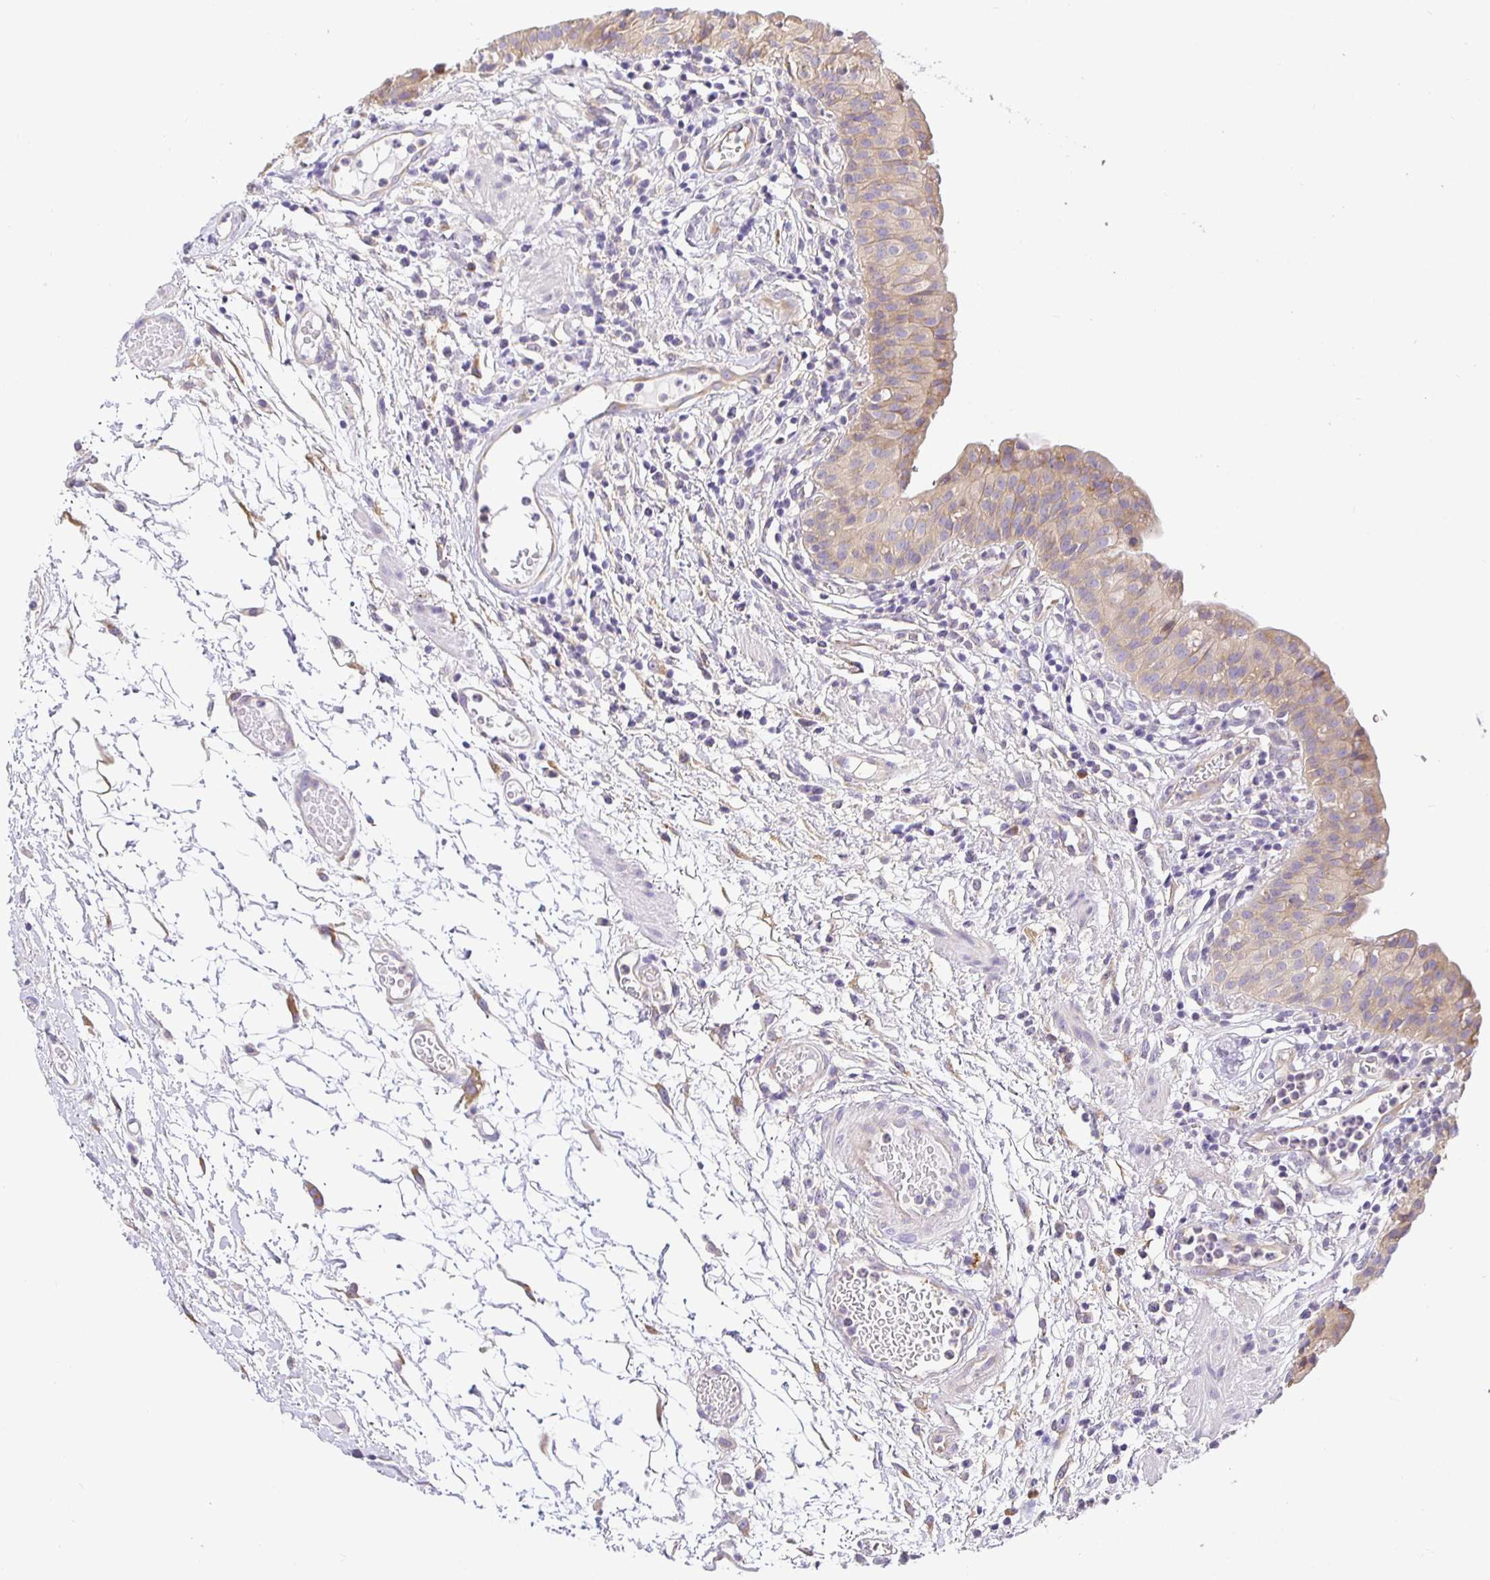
{"staining": {"intensity": "weak", "quantity": "25%-75%", "location": "cytoplasmic/membranous"}, "tissue": "urinary bladder", "cell_type": "Urothelial cells", "image_type": "normal", "snomed": [{"axis": "morphology", "description": "Normal tissue, NOS"}, {"axis": "morphology", "description": "Inflammation, NOS"}, {"axis": "topography", "description": "Urinary bladder"}], "caption": "A brown stain shows weak cytoplasmic/membranous staining of a protein in urothelial cells of normal urinary bladder. The staining is performed using DAB (3,3'-diaminobenzidine) brown chromogen to label protein expression. The nuclei are counter-stained blue using hematoxylin.", "gene": "OPALIN", "patient": {"sex": "male", "age": 57}}